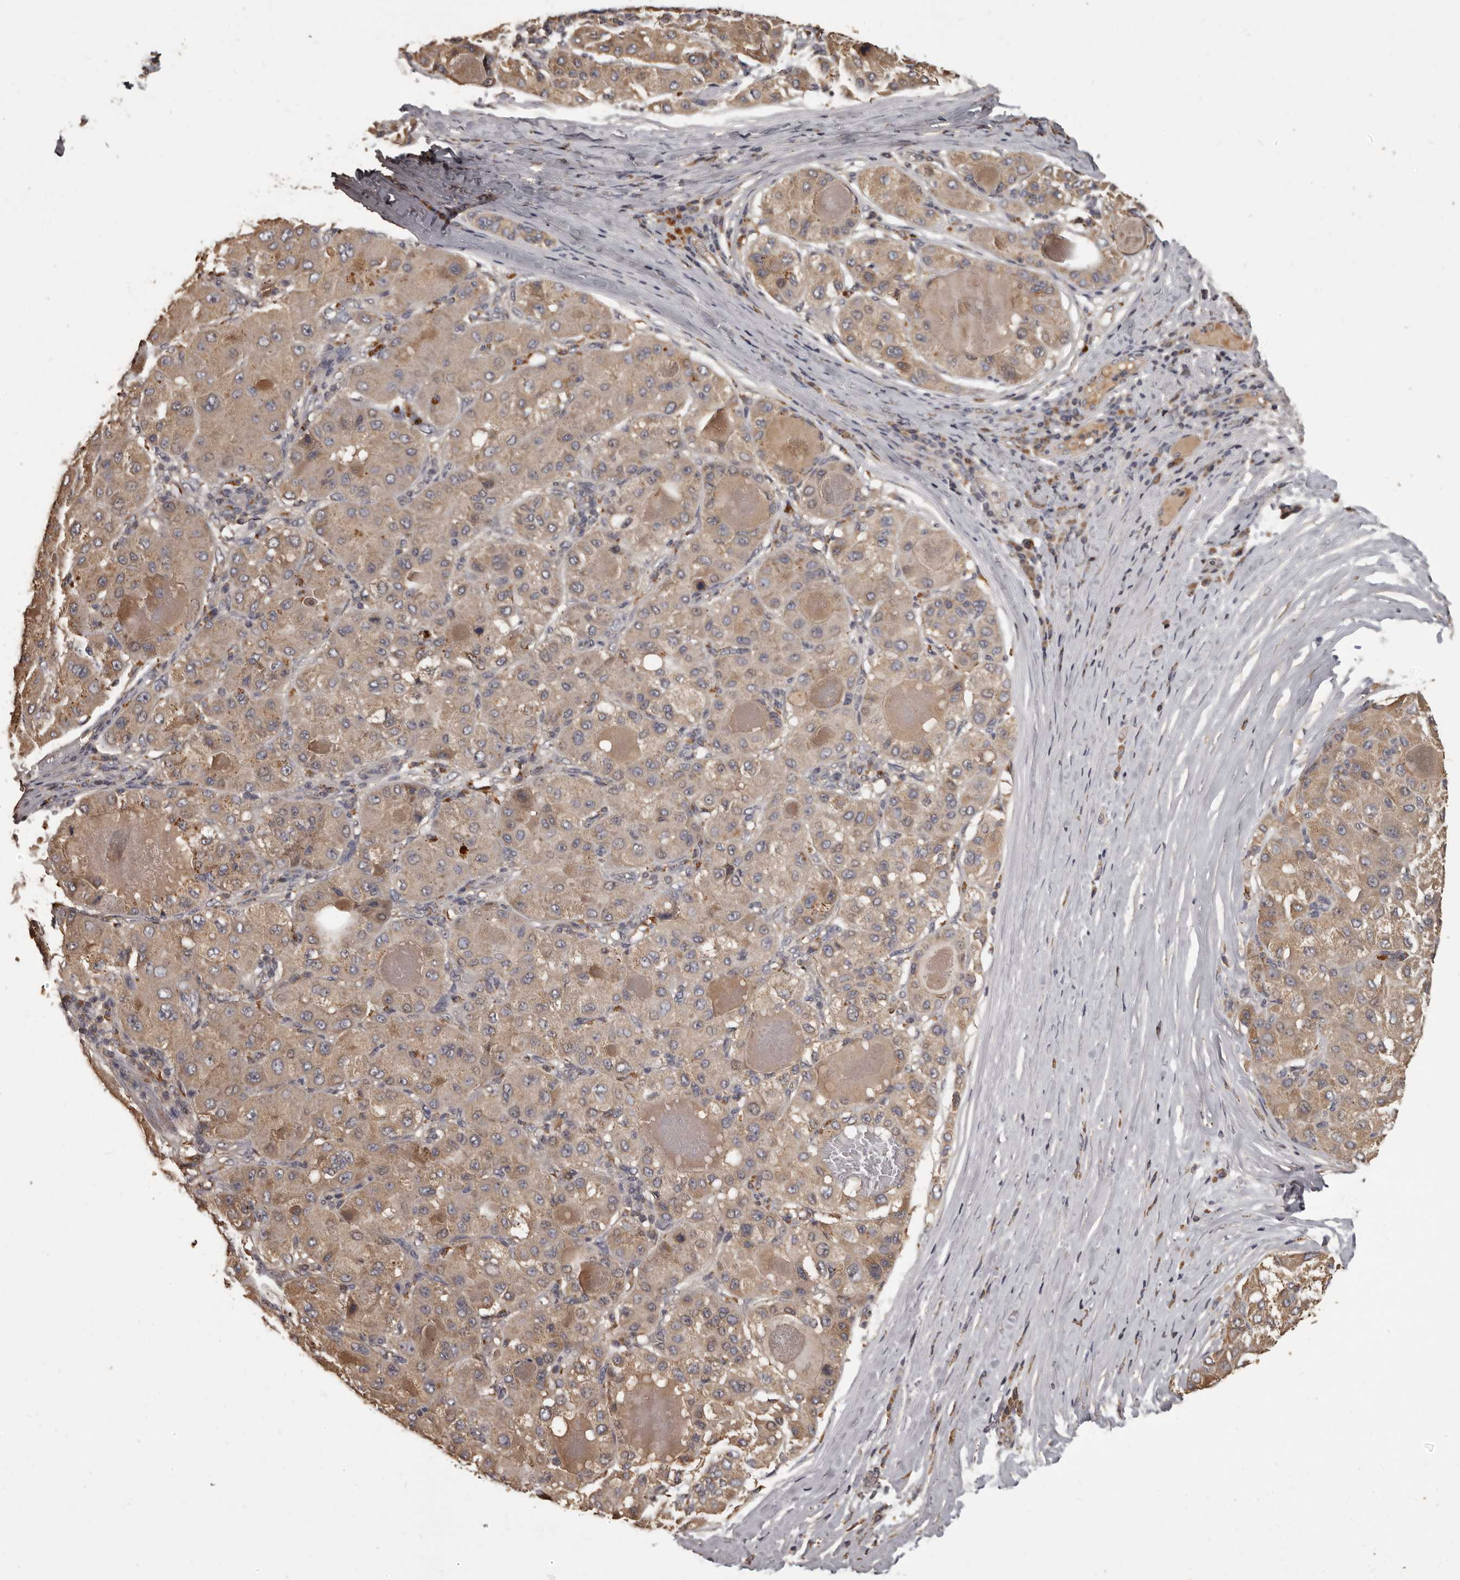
{"staining": {"intensity": "moderate", "quantity": ">75%", "location": "cytoplasmic/membranous"}, "tissue": "liver cancer", "cell_type": "Tumor cells", "image_type": "cancer", "snomed": [{"axis": "morphology", "description": "Carcinoma, Hepatocellular, NOS"}, {"axis": "topography", "description": "Liver"}], "caption": "IHC image of liver cancer (hepatocellular carcinoma) stained for a protein (brown), which demonstrates medium levels of moderate cytoplasmic/membranous expression in approximately >75% of tumor cells.", "gene": "MGAT5", "patient": {"sex": "male", "age": 80}}